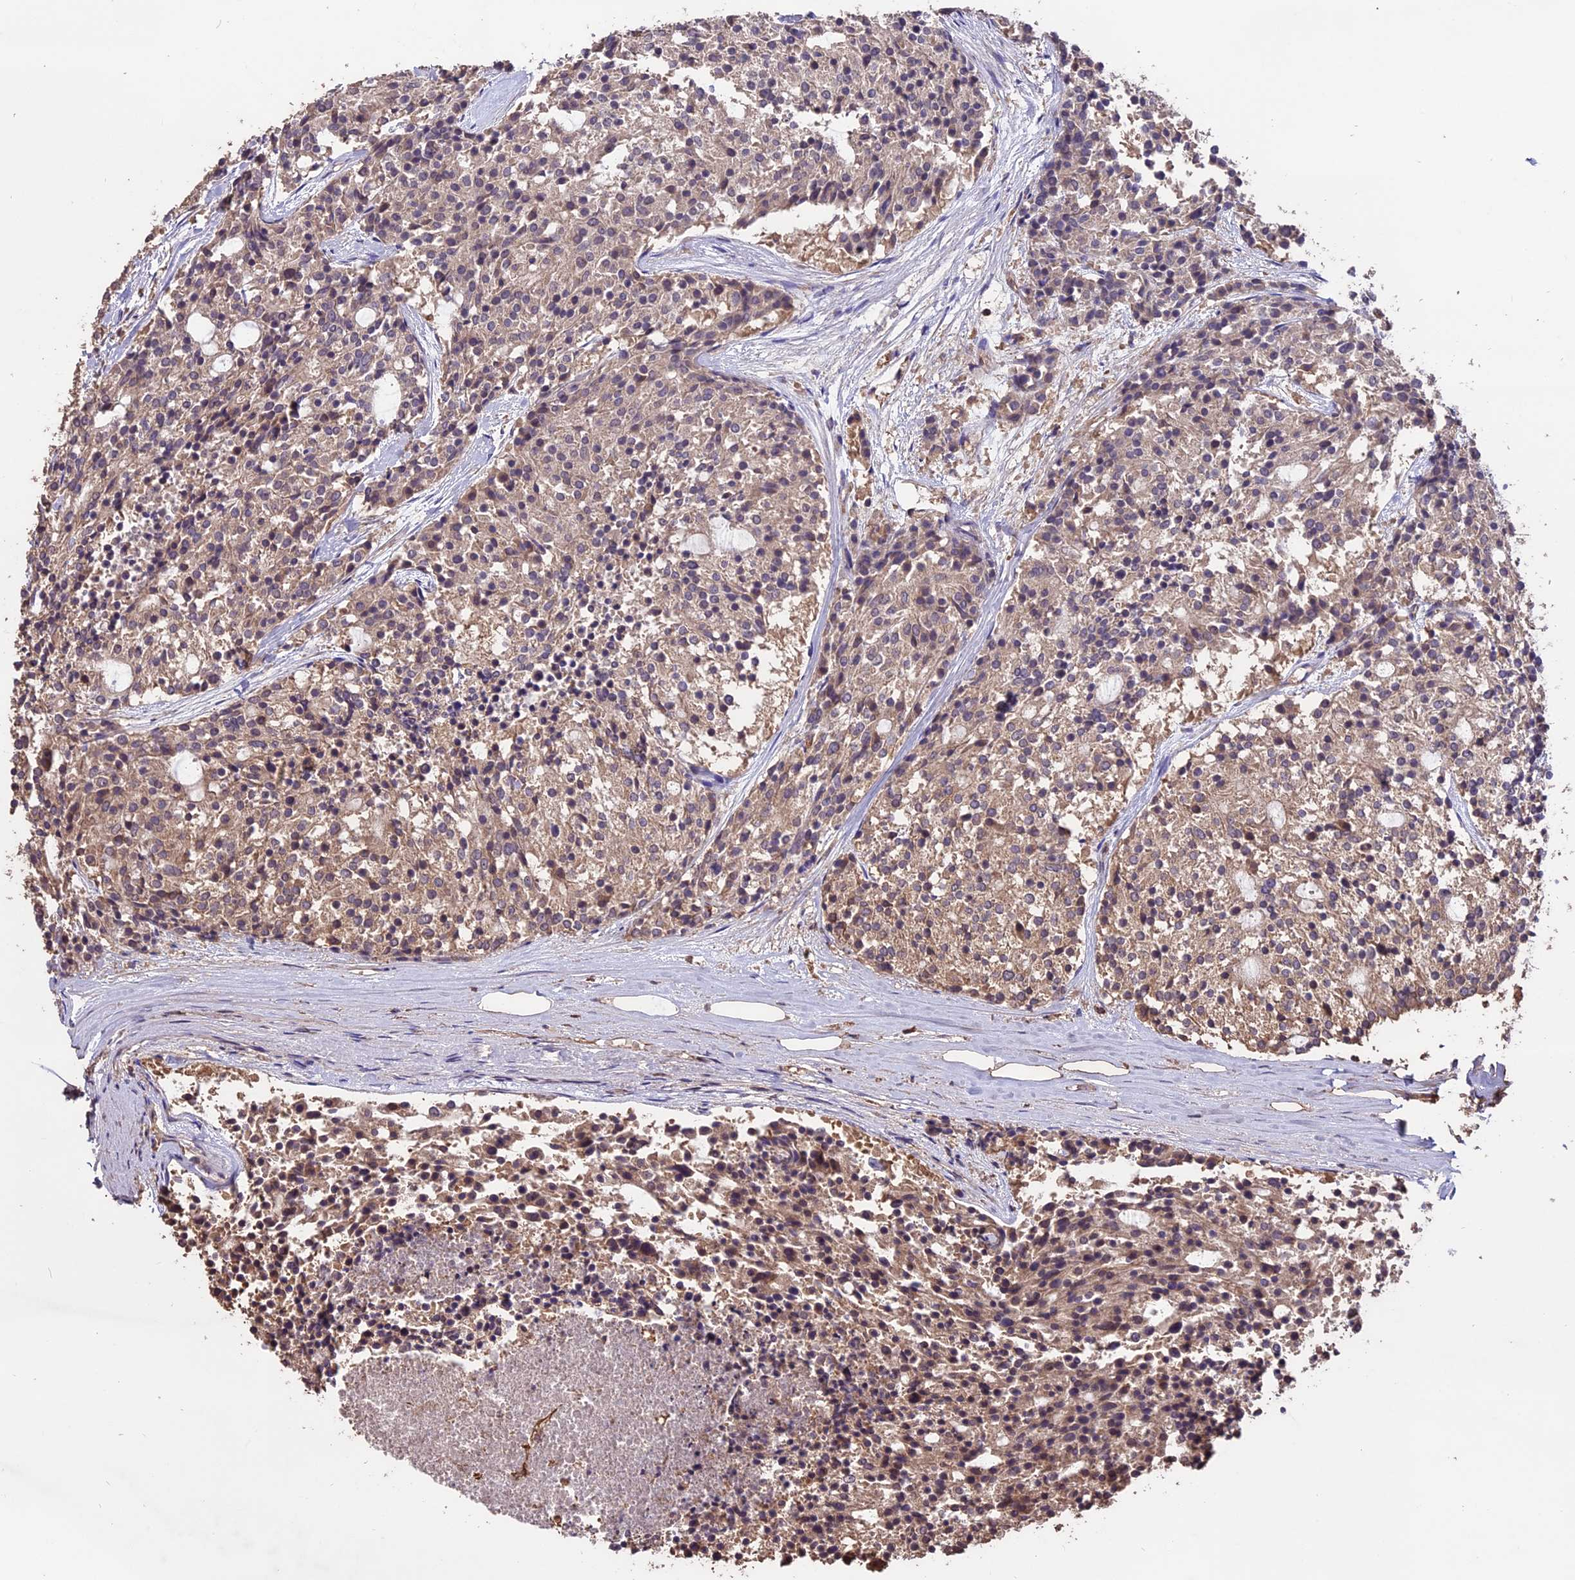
{"staining": {"intensity": "moderate", "quantity": ">75%", "location": "cytoplasmic/membranous"}, "tissue": "carcinoid", "cell_type": "Tumor cells", "image_type": "cancer", "snomed": [{"axis": "morphology", "description": "Carcinoid, malignant, NOS"}, {"axis": "topography", "description": "Pancreas"}], "caption": "Immunohistochemical staining of carcinoid (malignant) demonstrates medium levels of moderate cytoplasmic/membranous protein staining in approximately >75% of tumor cells.", "gene": "TTLL10", "patient": {"sex": "female", "age": 54}}